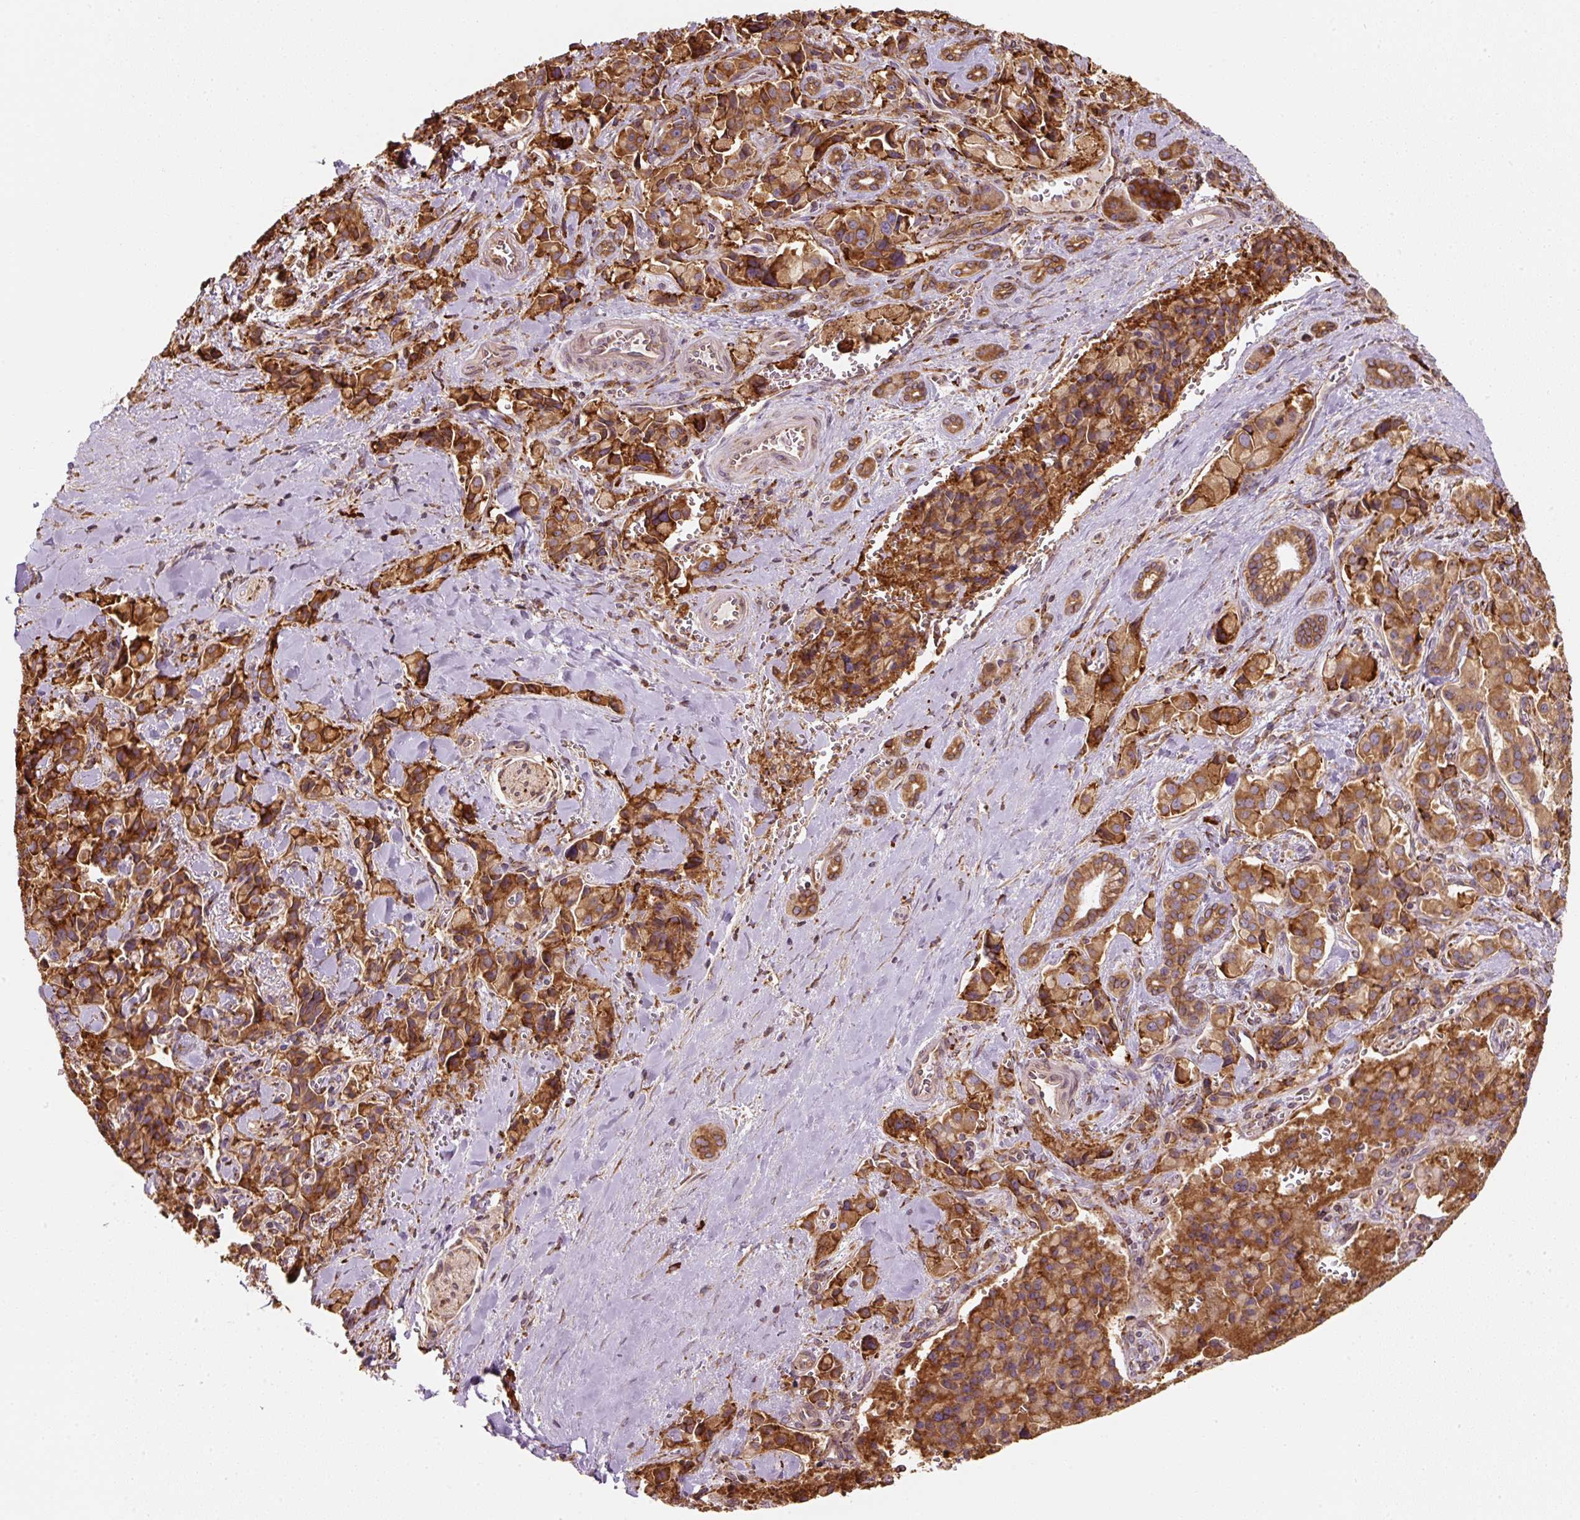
{"staining": {"intensity": "strong", "quantity": ">75%", "location": "cytoplasmic/membranous"}, "tissue": "pancreatic cancer", "cell_type": "Tumor cells", "image_type": "cancer", "snomed": [{"axis": "morphology", "description": "Adenocarcinoma, NOS"}, {"axis": "topography", "description": "Pancreas"}], "caption": "Immunohistochemical staining of human pancreatic cancer (adenocarcinoma) exhibits high levels of strong cytoplasmic/membranous staining in about >75% of tumor cells. The protein is stained brown, and the nuclei are stained in blue (DAB IHC with brightfield microscopy, high magnification).", "gene": "PRKCSH", "patient": {"sex": "male", "age": 65}}